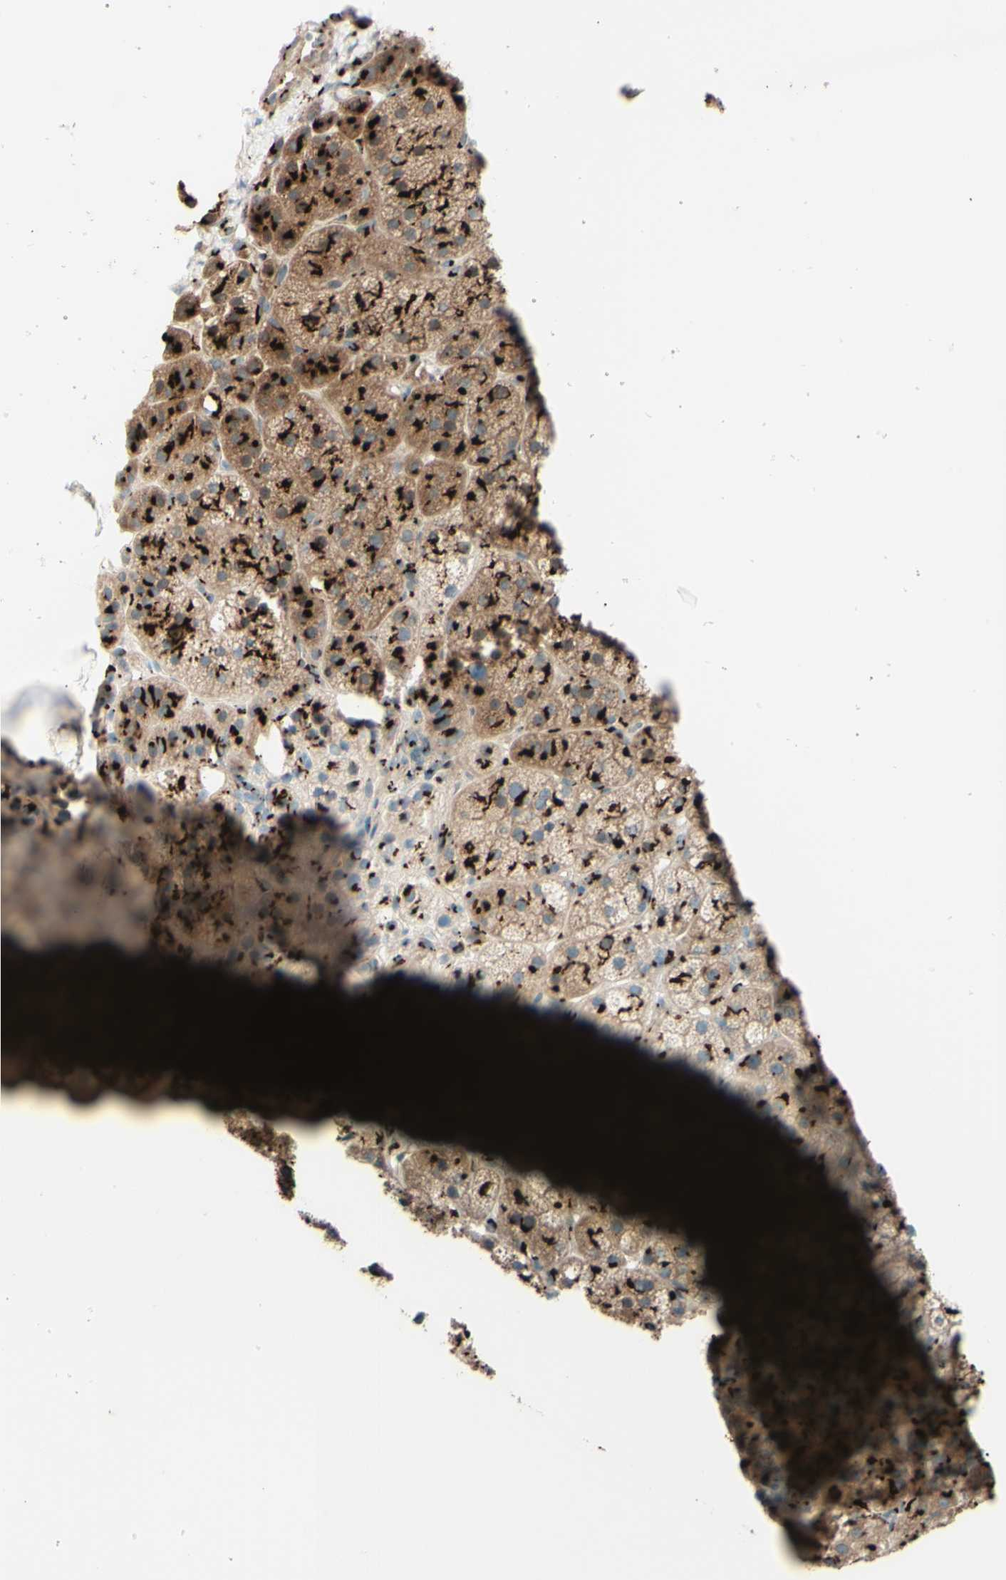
{"staining": {"intensity": "moderate", "quantity": ">75%", "location": "cytoplasmic/membranous"}, "tissue": "adrenal gland", "cell_type": "Glandular cells", "image_type": "normal", "snomed": [{"axis": "morphology", "description": "Normal tissue, NOS"}, {"axis": "topography", "description": "Adrenal gland"}], "caption": "High-power microscopy captured an immunohistochemistry photomicrograph of benign adrenal gland, revealing moderate cytoplasmic/membranous expression in approximately >75% of glandular cells. (DAB IHC with brightfield microscopy, high magnification).", "gene": "BPNT2", "patient": {"sex": "female", "age": 57}}